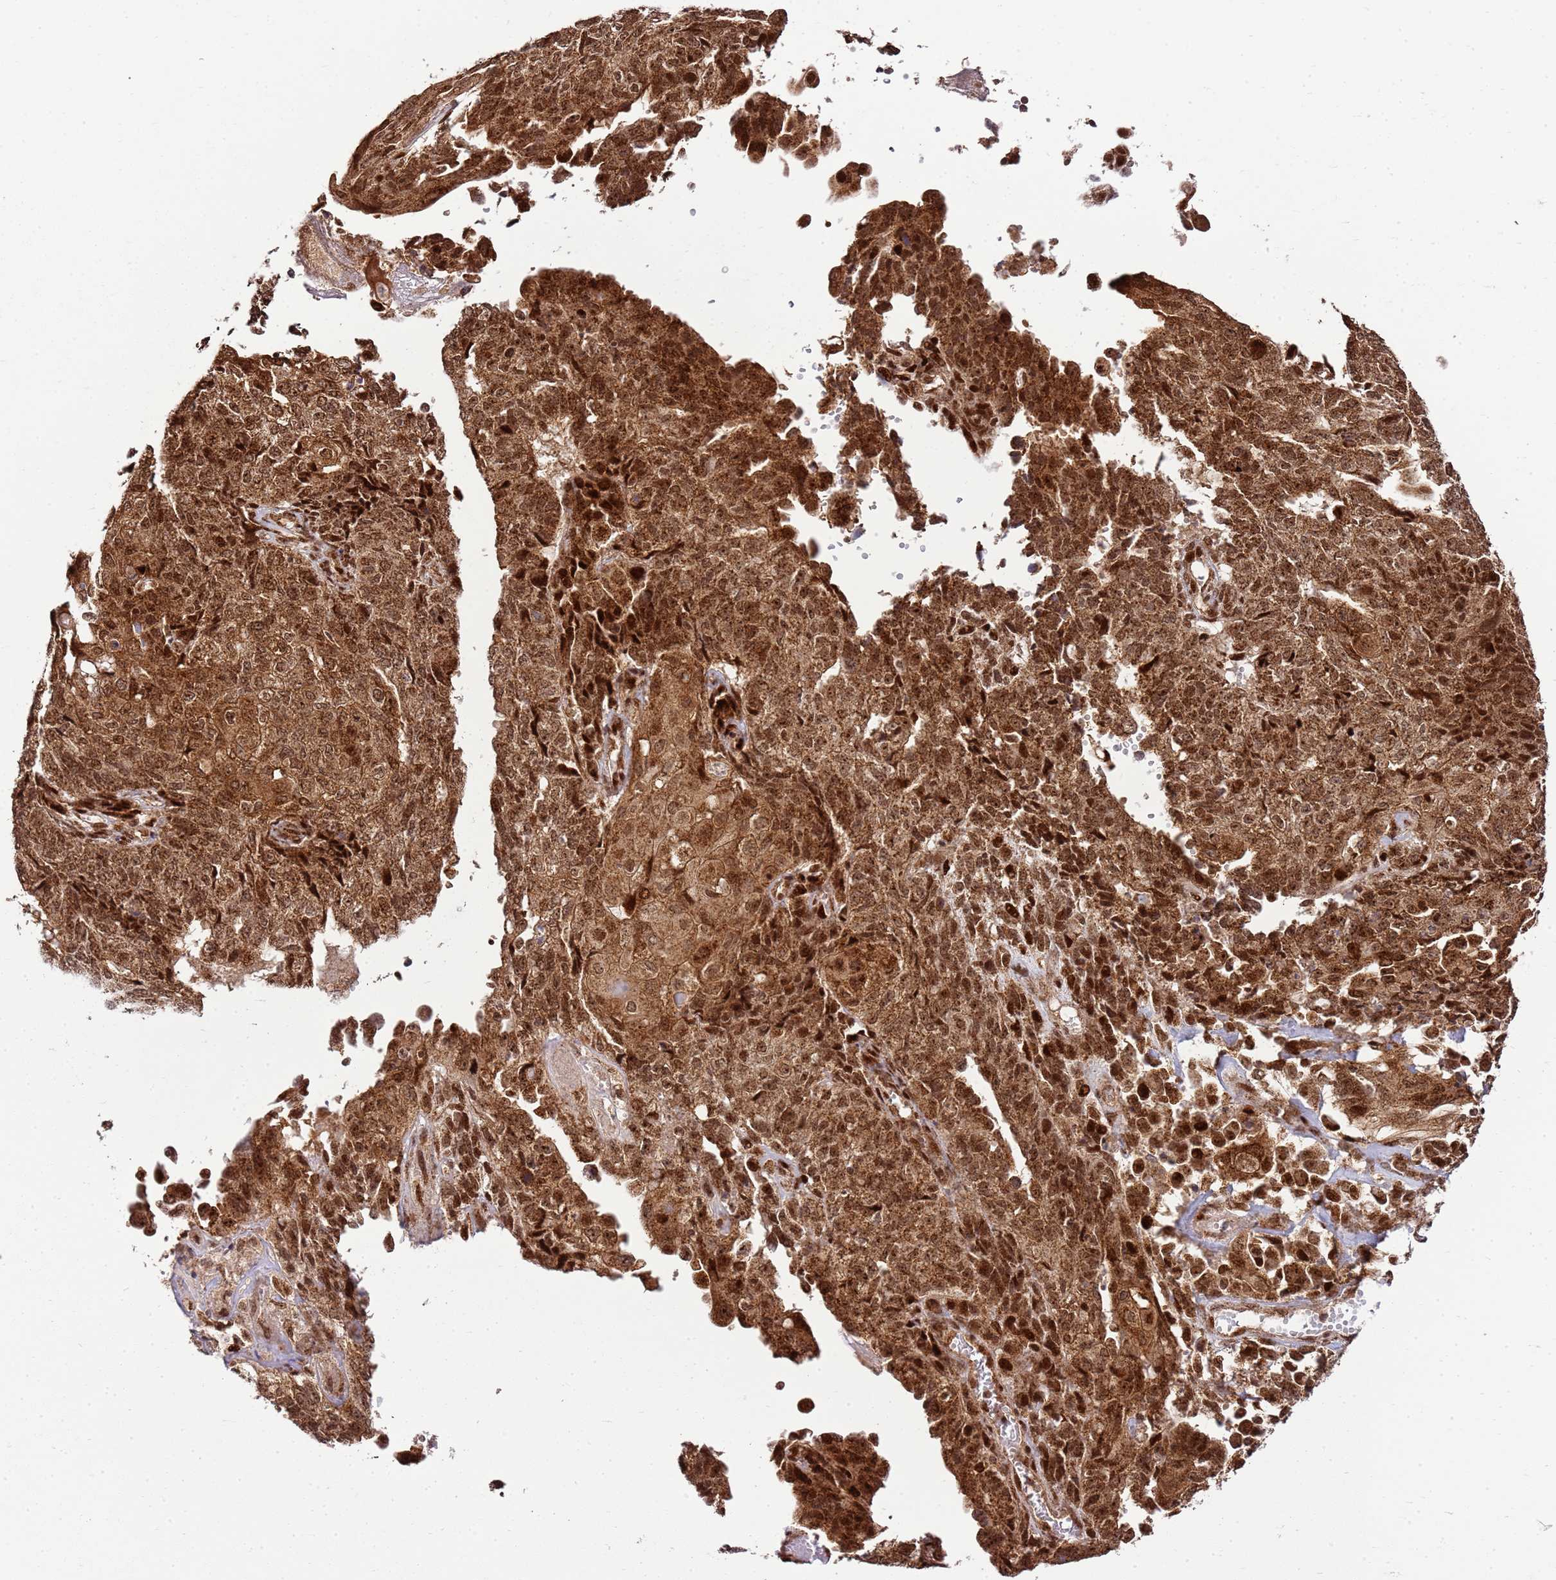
{"staining": {"intensity": "strong", "quantity": ">75%", "location": "cytoplasmic/membranous,nuclear"}, "tissue": "endometrial cancer", "cell_type": "Tumor cells", "image_type": "cancer", "snomed": [{"axis": "morphology", "description": "Adenocarcinoma, NOS"}, {"axis": "topography", "description": "Endometrium"}], "caption": "Endometrial cancer (adenocarcinoma) stained for a protein demonstrates strong cytoplasmic/membranous and nuclear positivity in tumor cells.", "gene": "PEX14", "patient": {"sex": "female", "age": 32}}